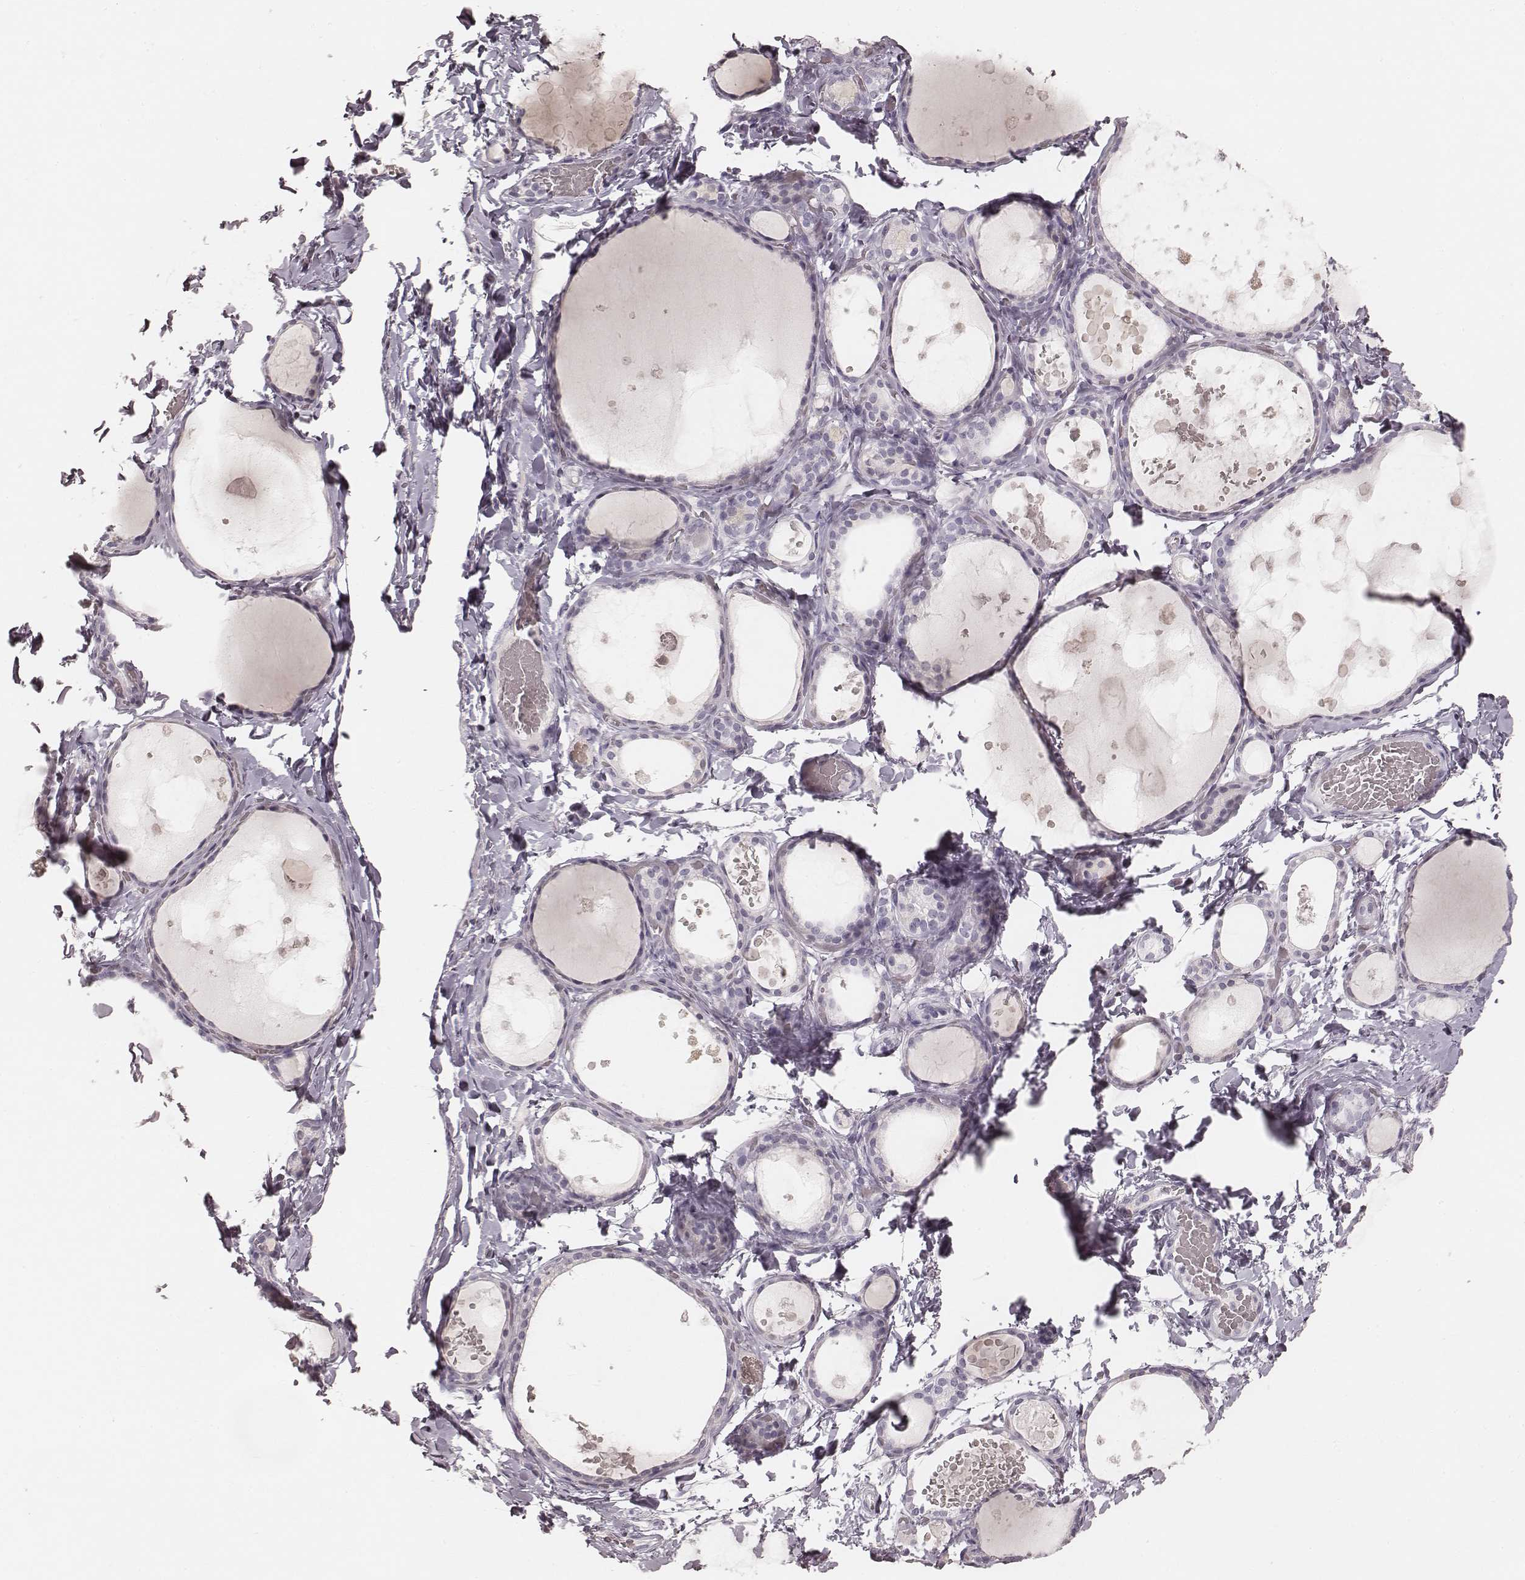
{"staining": {"intensity": "negative", "quantity": "none", "location": "none"}, "tissue": "thyroid gland", "cell_type": "Glandular cells", "image_type": "normal", "snomed": [{"axis": "morphology", "description": "Normal tissue, NOS"}, {"axis": "topography", "description": "Thyroid gland"}], "caption": "IHC micrograph of benign human thyroid gland stained for a protein (brown), which reveals no expression in glandular cells.", "gene": "KRT26", "patient": {"sex": "female", "age": 56}}